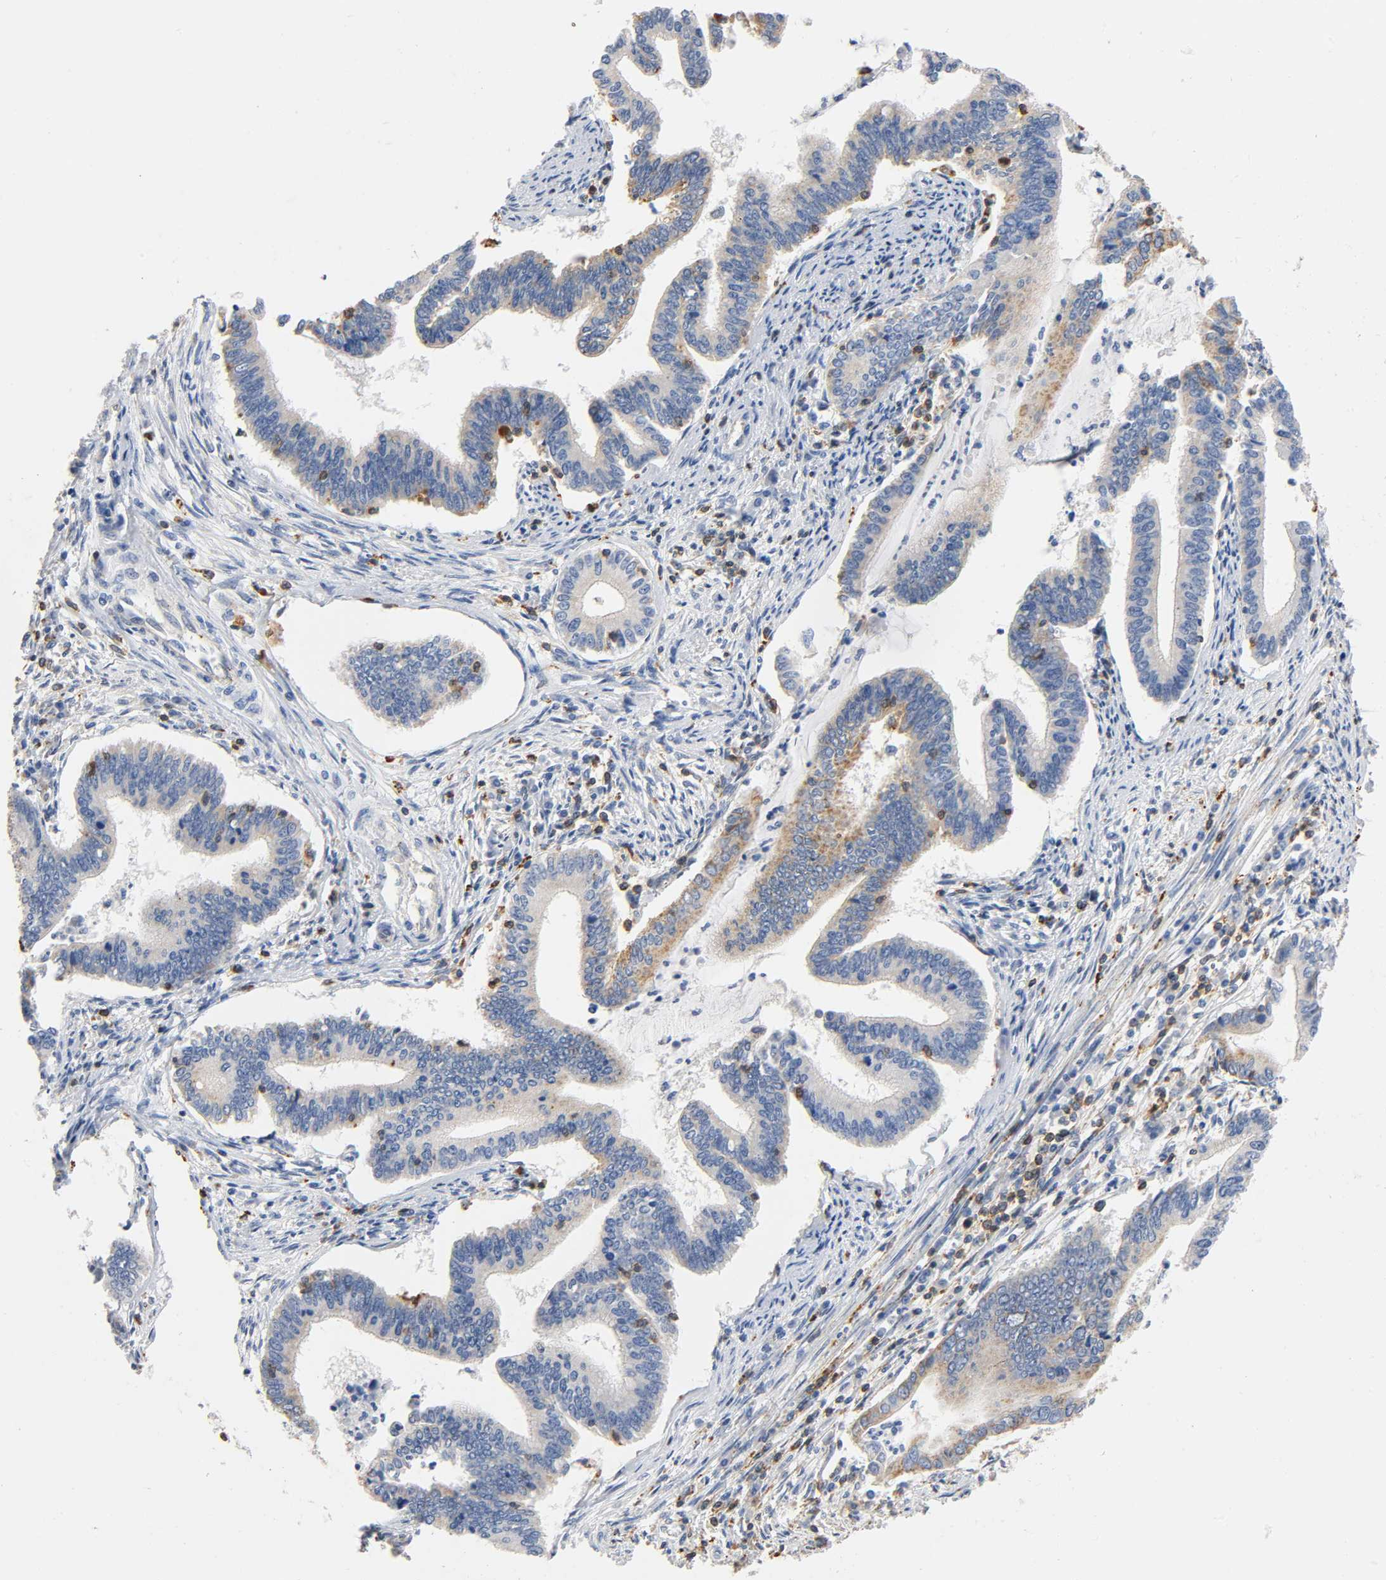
{"staining": {"intensity": "weak", "quantity": "25%-75%", "location": "cytoplasmic/membranous"}, "tissue": "cervical cancer", "cell_type": "Tumor cells", "image_type": "cancer", "snomed": [{"axis": "morphology", "description": "Adenocarcinoma, NOS"}, {"axis": "topography", "description": "Cervix"}], "caption": "The image exhibits staining of cervical cancer (adenocarcinoma), revealing weak cytoplasmic/membranous protein staining (brown color) within tumor cells.", "gene": "UCKL1", "patient": {"sex": "female", "age": 36}}